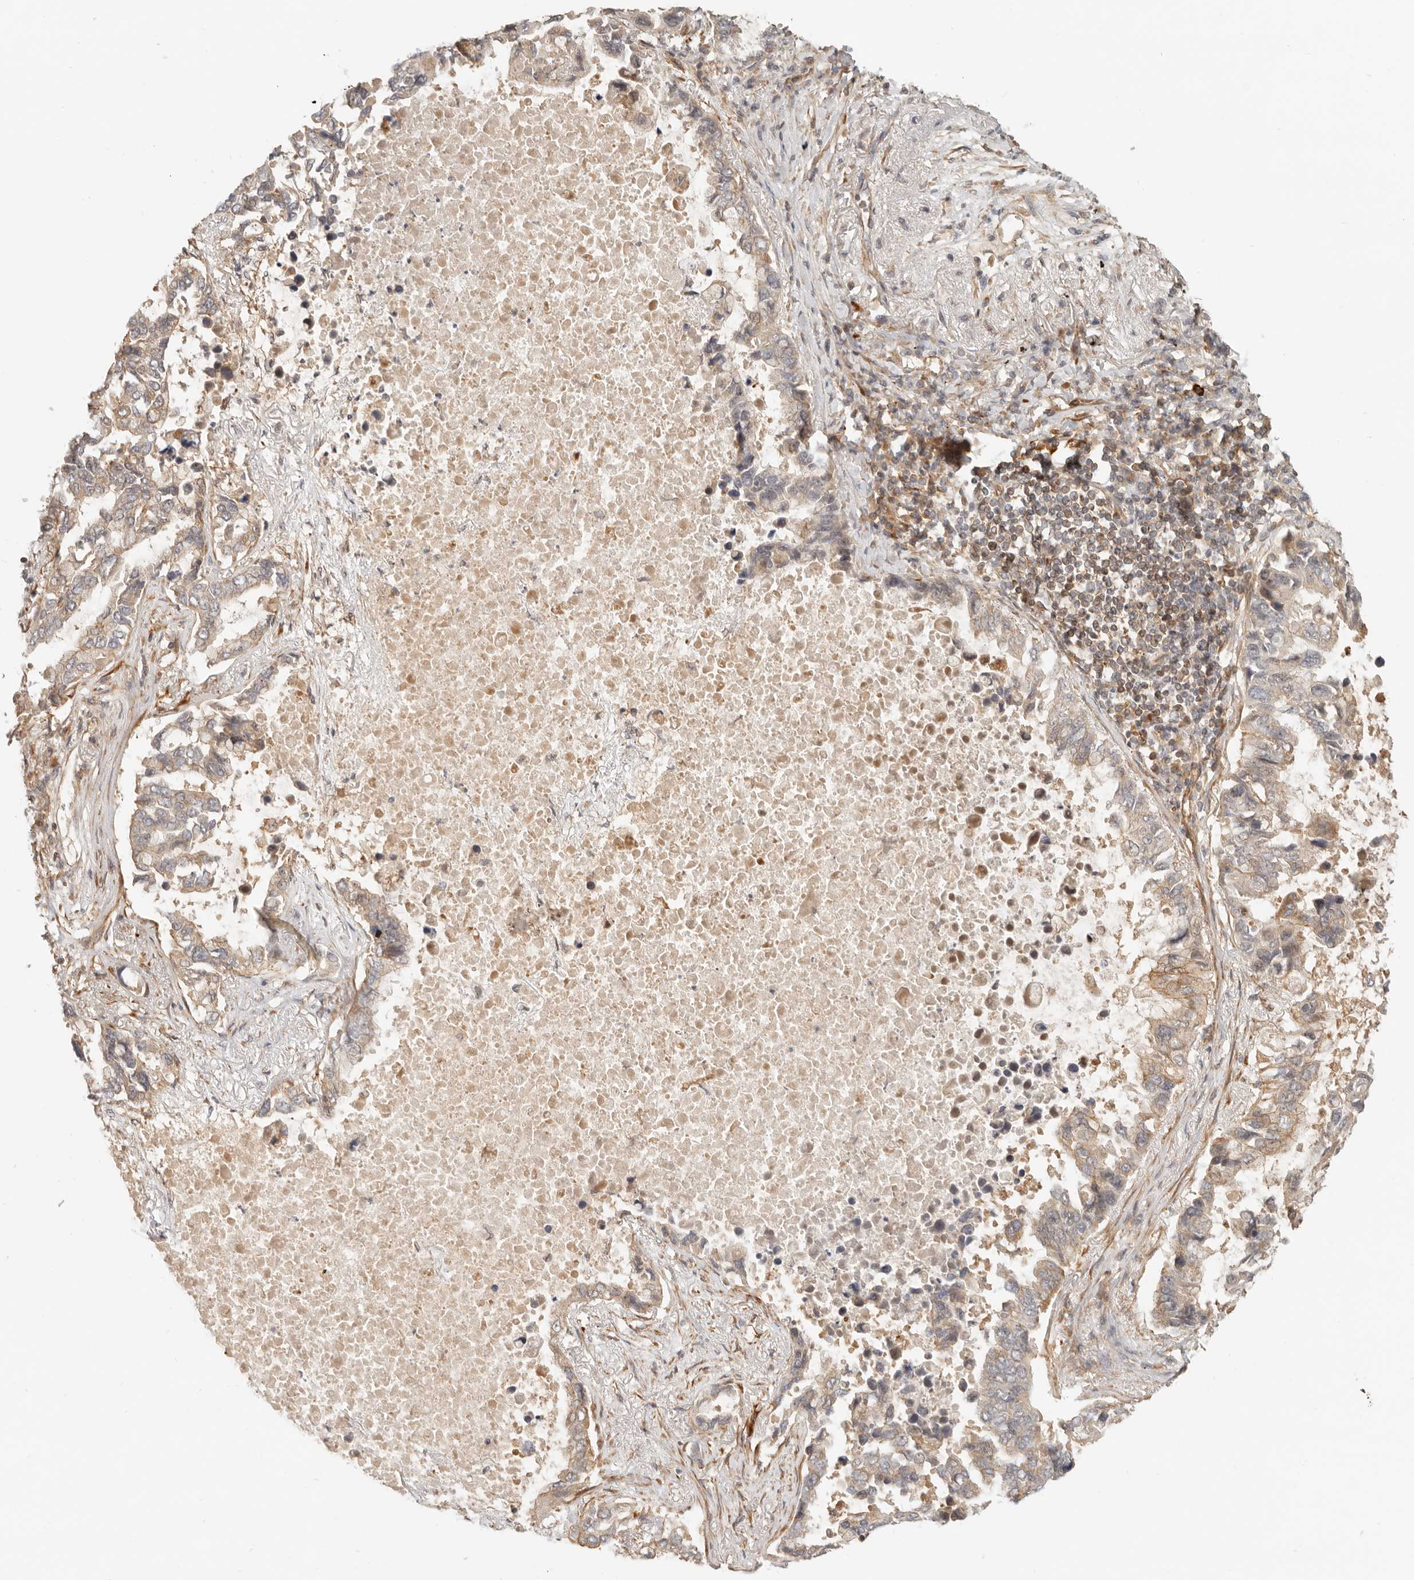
{"staining": {"intensity": "weak", "quantity": "25%-75%", "location": "cytoplasmic/membranous"}, "tissue": "lung cancer", "cell_type": "Tumor cells", "image_type": "cancer", "snomed": [{"axis": "morphology", "description": "Adenocarcinoma, NOS"}, {"axis": "topography", "description": "Lung"}], "caption": "Protein expression analysis of human lung cancer reveals weak cytoplasmic/membranous staining in about 25%-75% of tumor cells. (IHC, brightfield microscopy, high magnification).", "gene": "UFSP1", "patient": {"sex": "male", "age": 64}}